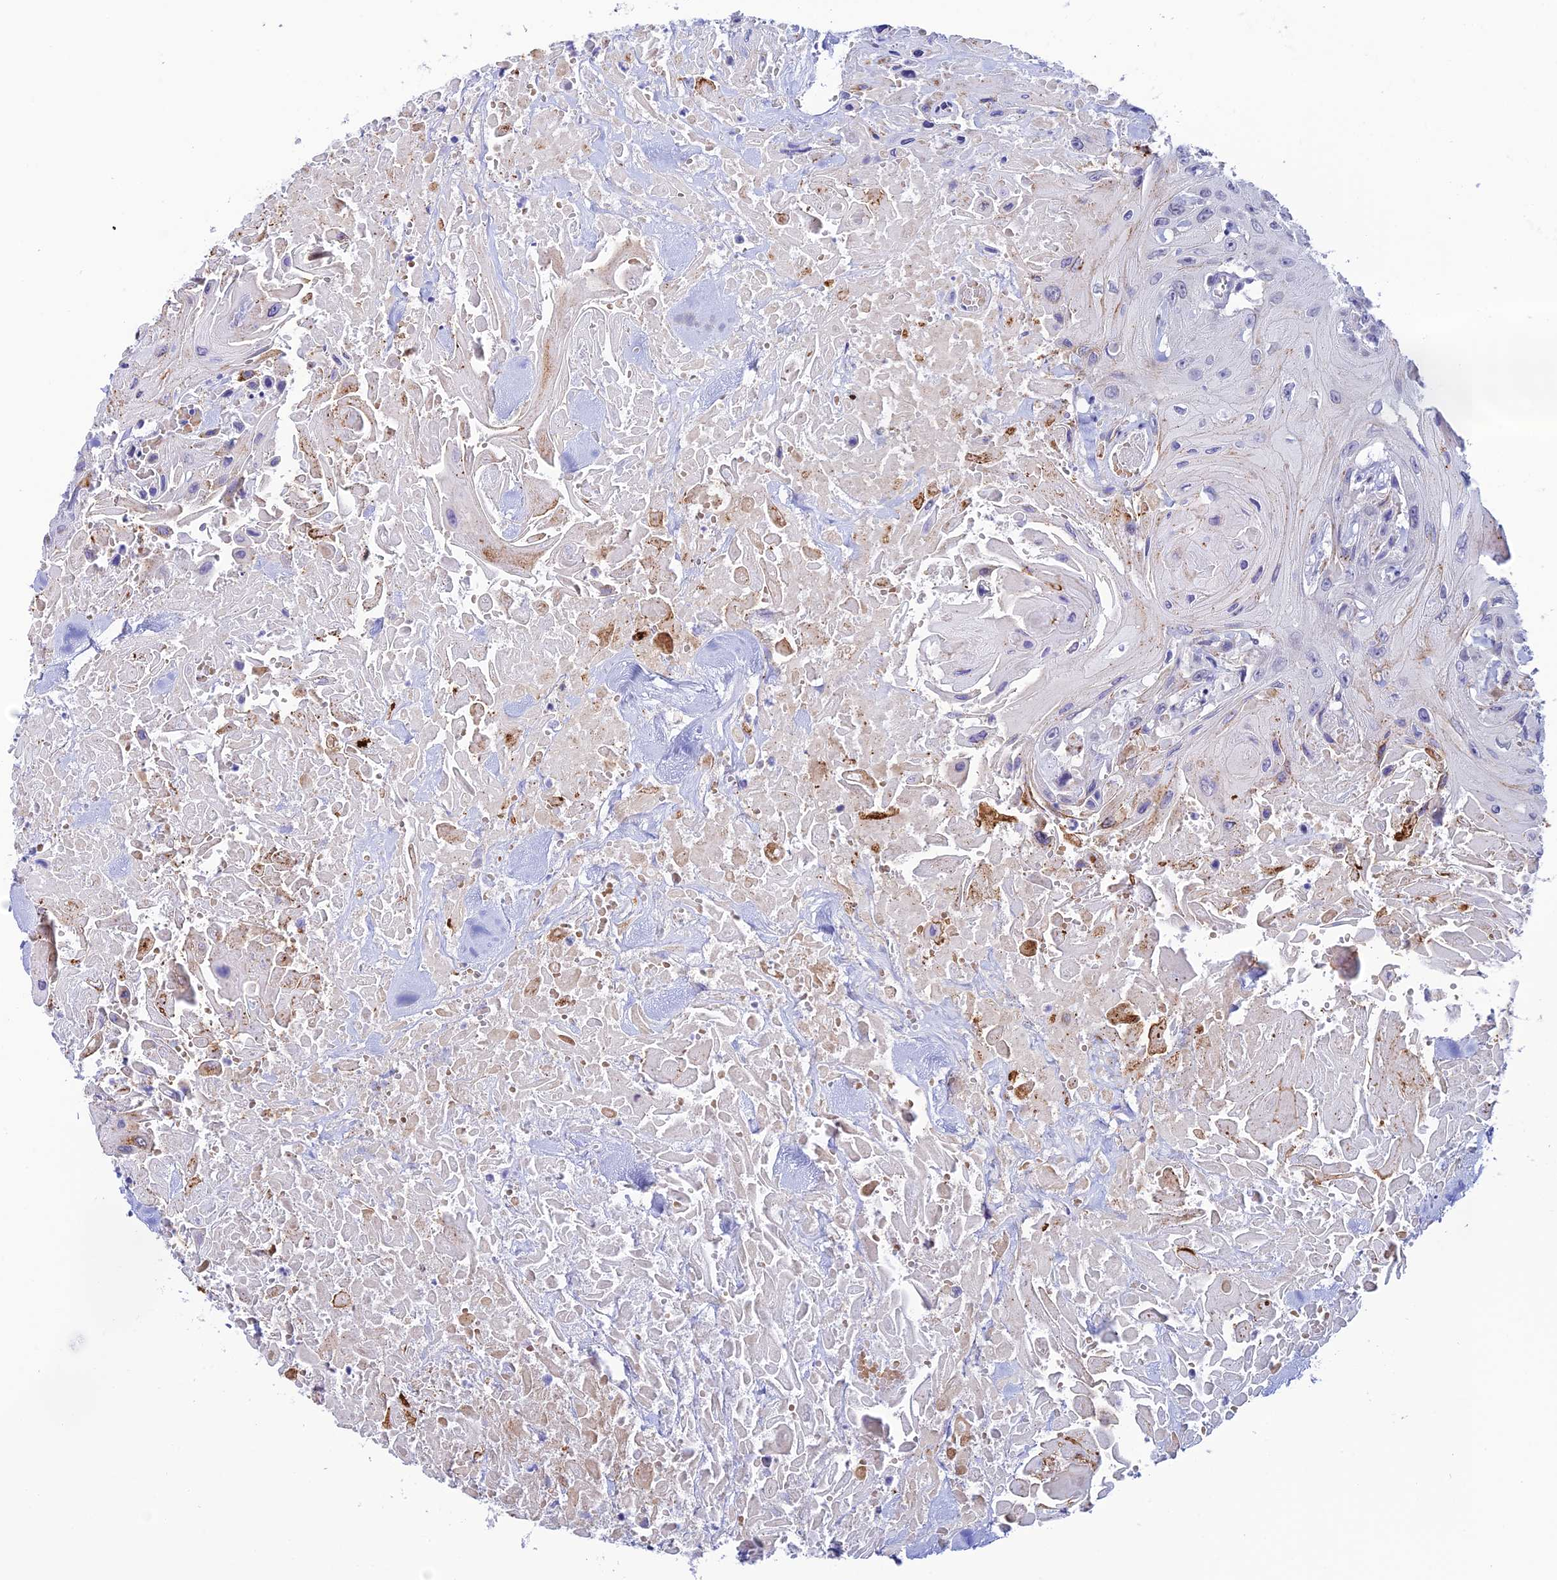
{"staining": {"intensity": "negative", "quantity": "none", "location": "none"}, "tissue": "head and neck cancer", "cell_type": "Tumor cells", "image_type": "cancer", "snomed": [{"axis": "morphology", "description": "Squamous cell carcinoma, NOS"}, {"axis": "topography", "description": "Head-Neck"}], "caption": "Immunohistochemistry (IHC) histopathology image of human squamous cell carcinoma (head and neck) stained for a protein (brown), which exhibits no staining in tumor cells. (Brightfield microscopy of DAB immunohistochemistry at high magnification).", "gene": "RASGEF1B", "patient": {"sex": "male", "age": 81}}